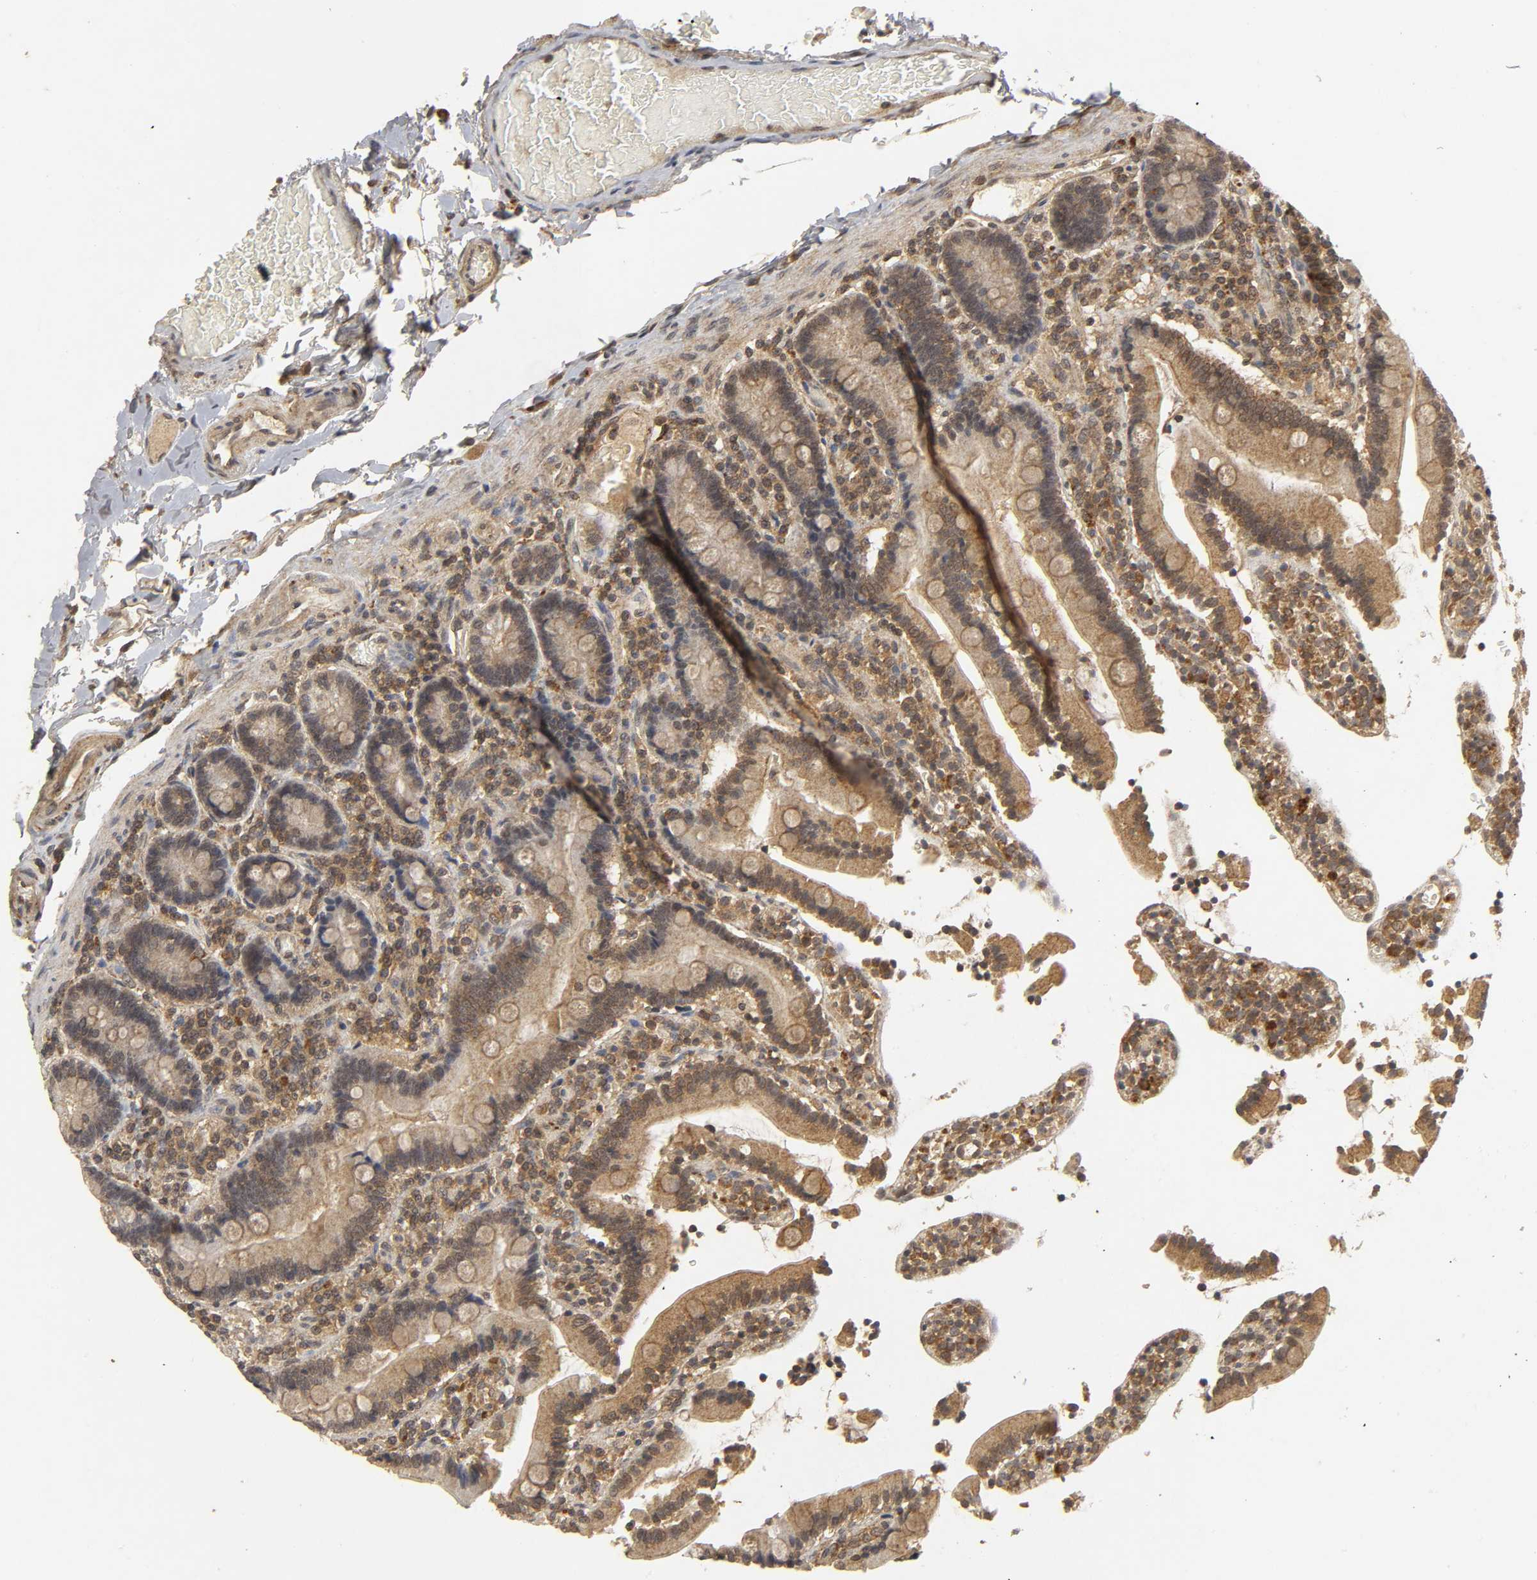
{"staining": {"intensity": "moderate", "quantity": ">75%", "location": "cytoplasmic/membranous"}, "tissue": "duodenum", "cell_type": "Glandular cells", "image_type": "normal", "snomed": [{"axis": "morphology", "description": "Normal tissue, NOS"}, {"axis": "topography", "description": "Duodenum"}], "caption": "Protein analysis of normal duodenum reveals moderate cytoplasmic/membranous positivity in about >75% of glandular cells.", "gene": "TRAF6", "patient": {"sex": "female", "age": 53}}